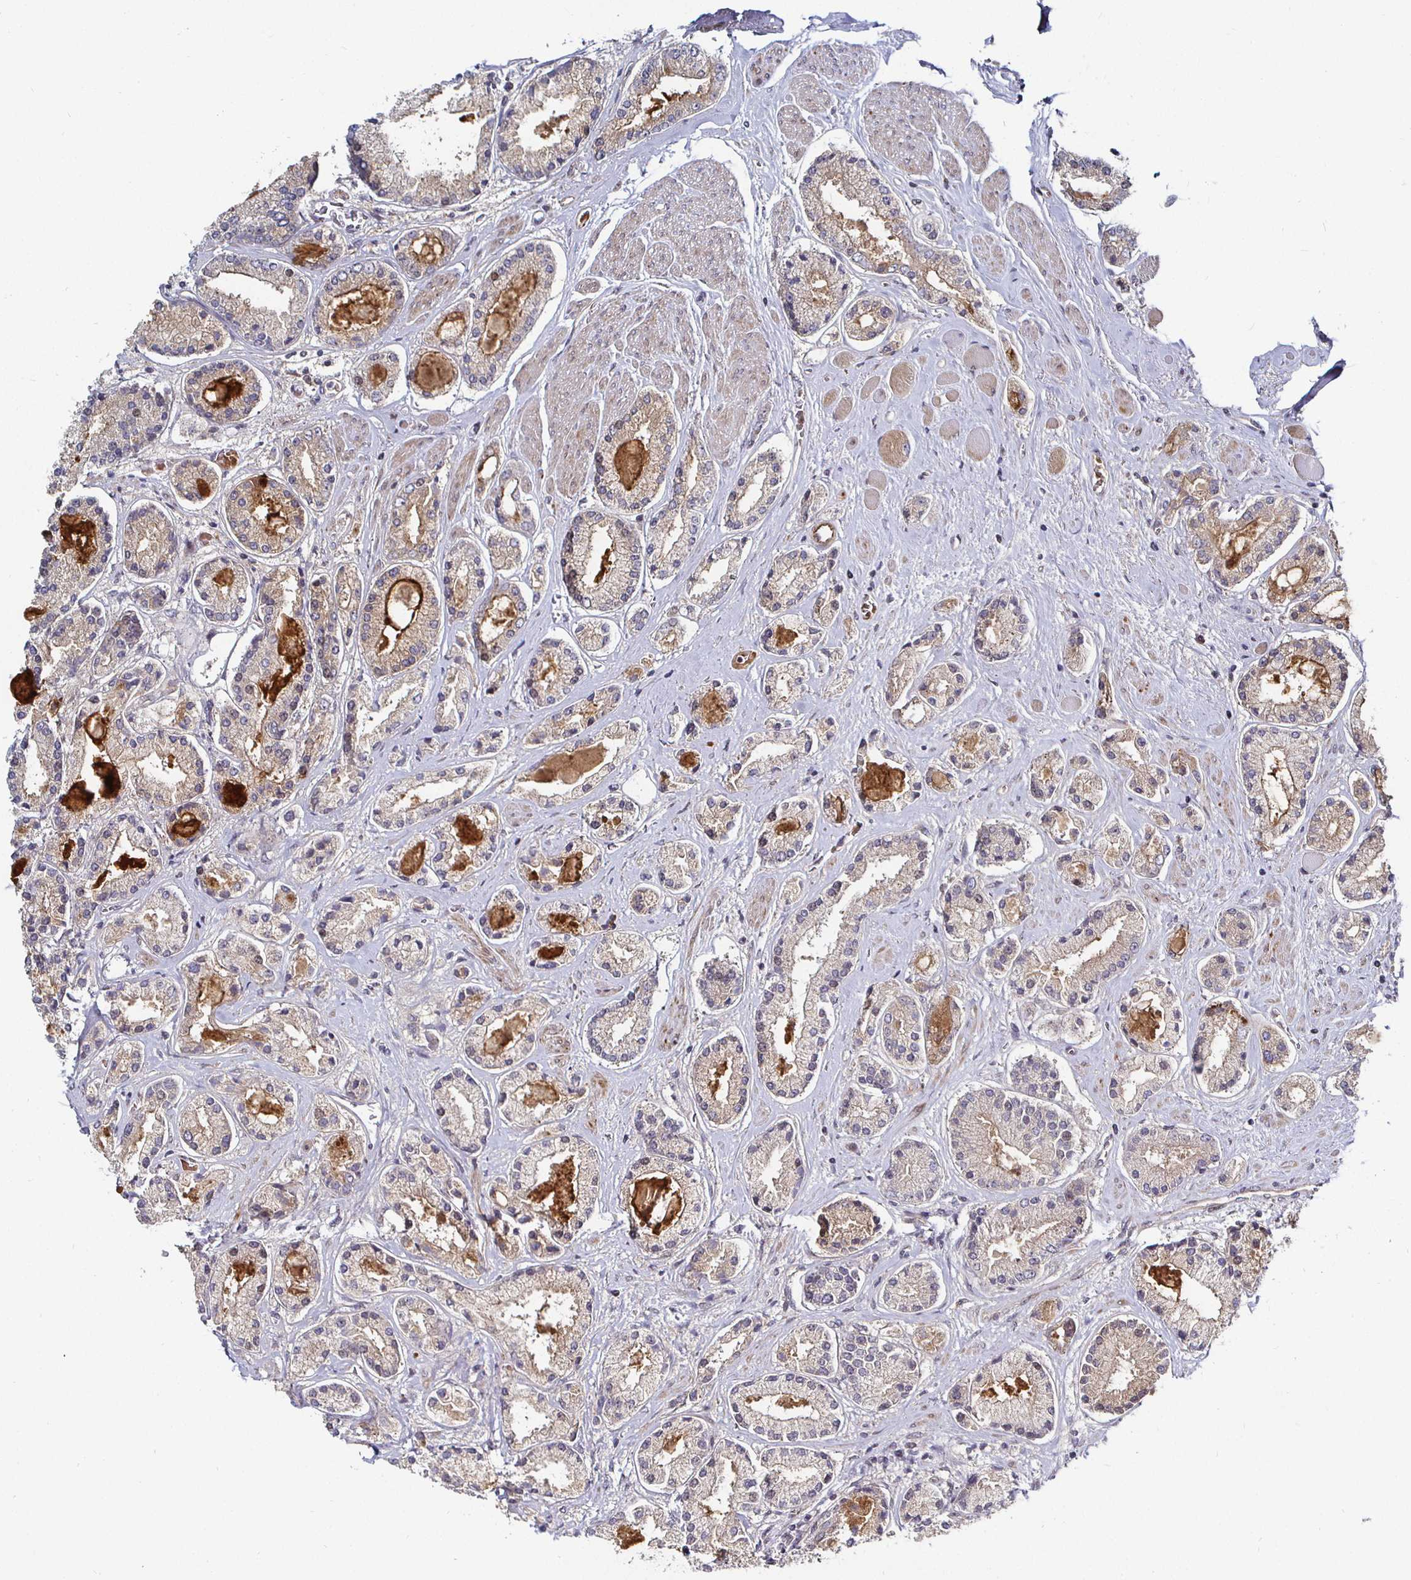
{"staining": {"intensity": "moderate", "quantity": "<25%", "location": "cytoplasmic/membranous"}, "tissue": "prostate cancer", "cell_type": "Tumor cells", "image_type": "cancer", "snomed": [{"axis": "morphology", "description": "Adenocarcinoma, High grade"}, {"axis": "topography", "description": "Prostate"}], "caption": "Moderate cytoplasmic/membranous protein expression is appreciated in approximately <25% of tumor cells in prostate cancer (adenocarcinoma (high-grade)). (DAB (3,3'-diaminobenzidine) IHC, brown staining for protein, blue staining for nuclei).", "gene": "TBKBP1", "patient": {"sex": "male", "age": 67}}